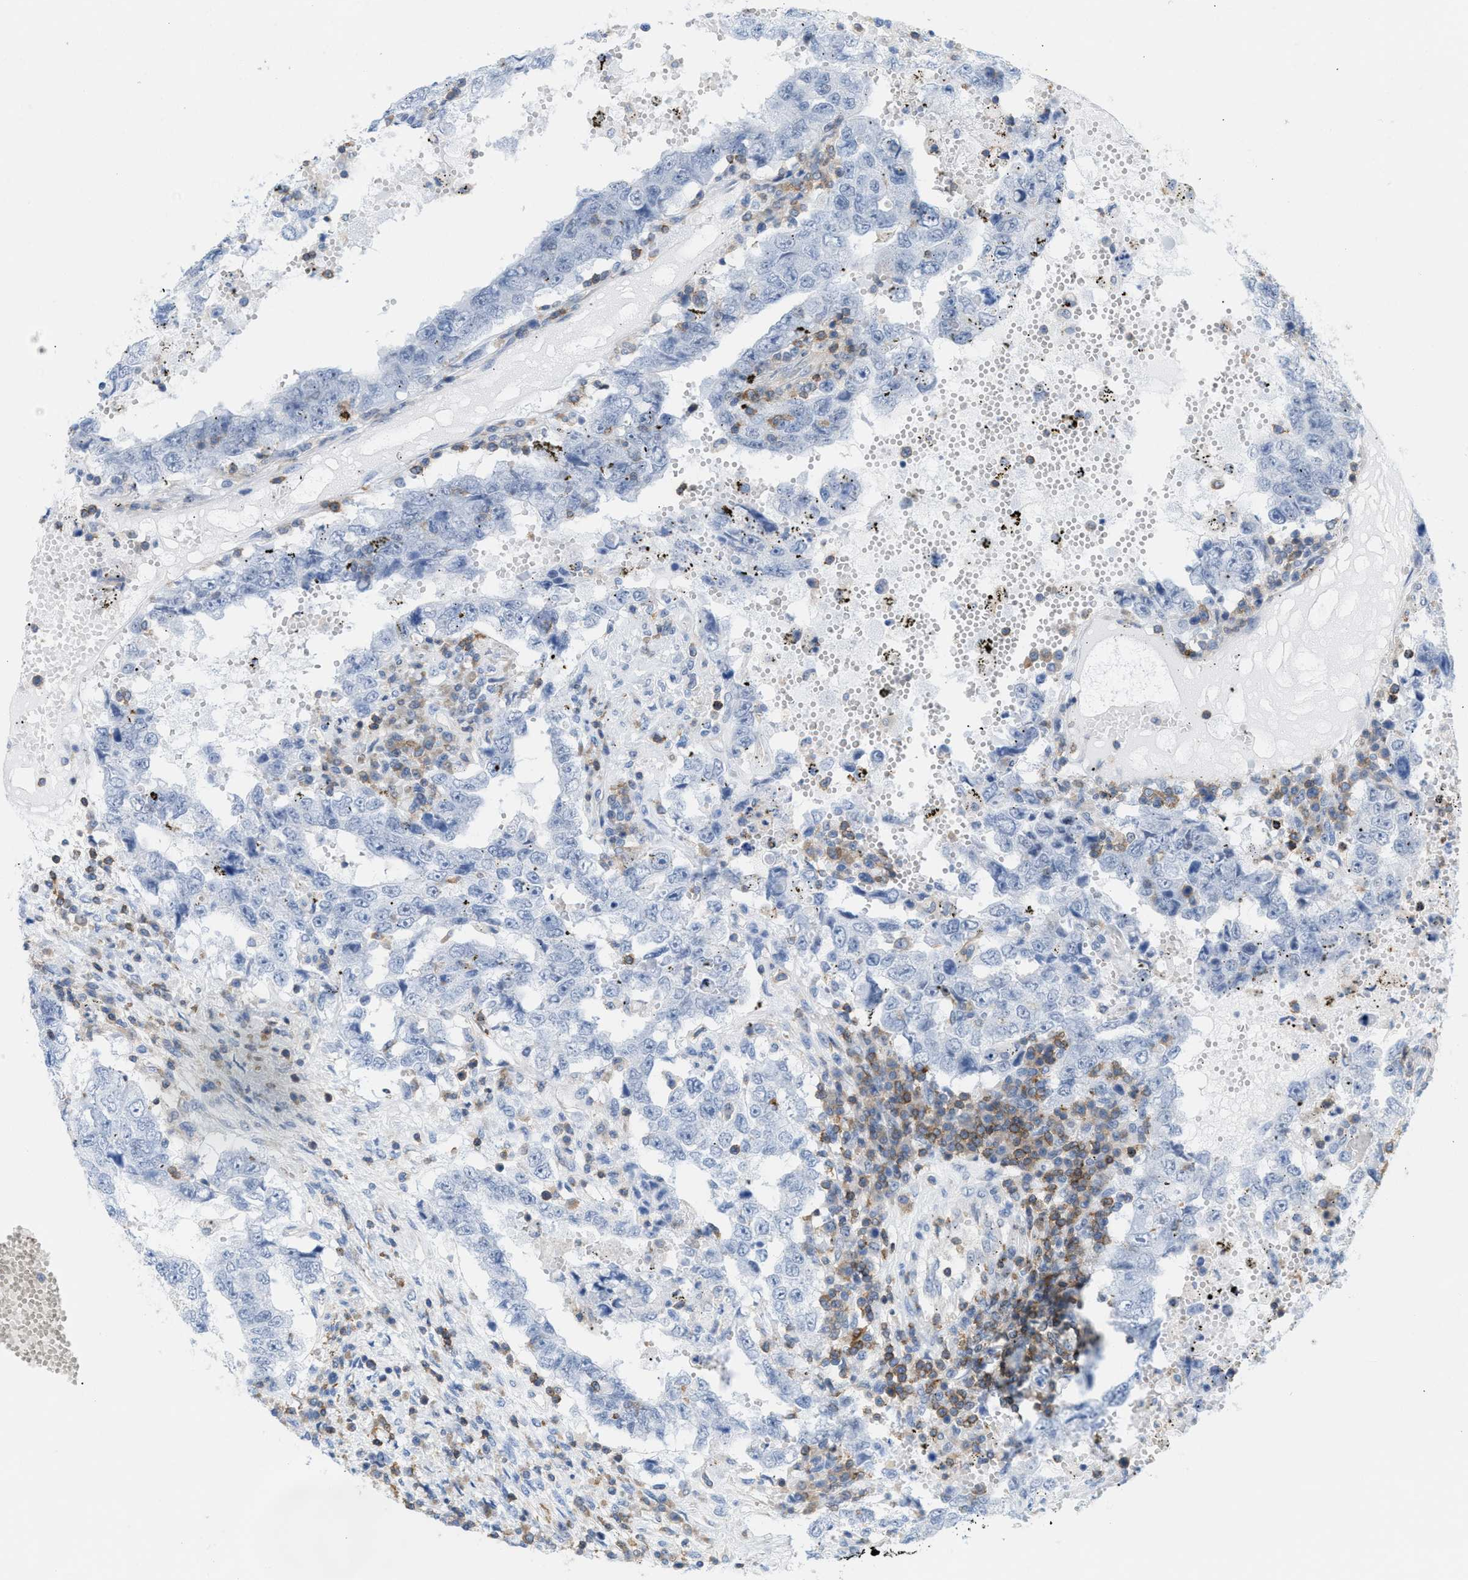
{"staining": {"intensity": "negative", "quantity": "none", "location": "none"}, "tissue": "testis cancer", "cell_type": "Tumor cells", "image_type": "cancer", "snomed": [{"axis": "morphology", "description": "Carcinoma, Embryonal, NOS"}, {"axis": "topography", "description": "Testis"}], "caption": "High power microscopy histopathology image of an immunohistochemistry image of testis embryonal carcinoma, revealing no significant staining in tumor cells. (Brightfield microscopy of DAB (3,3'-diaminobenzidine) immunohistochemistry (IHC) at high magnification).", "gene": "IL16", "patient": {"sex": "male", "age": 26}}